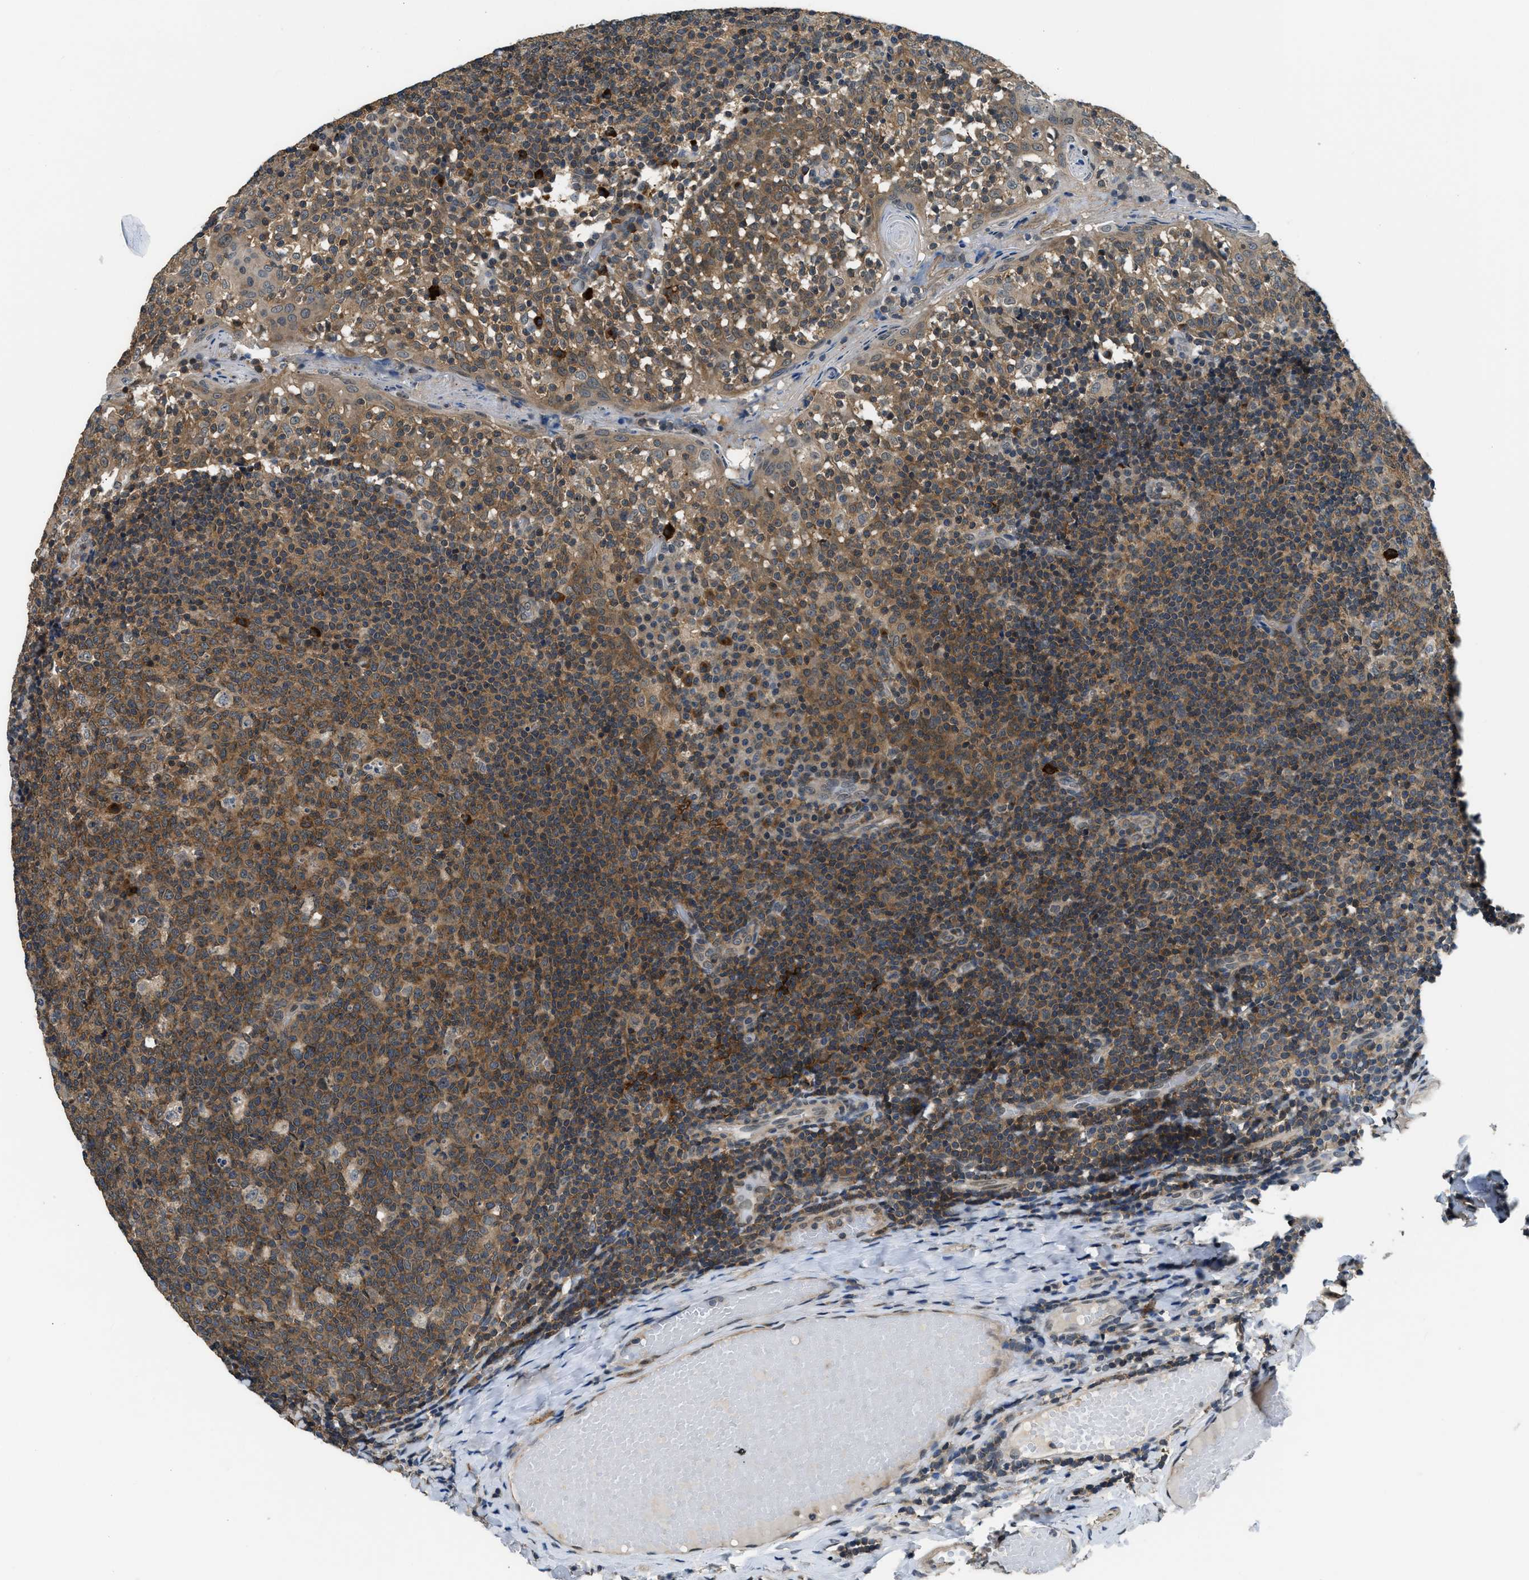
{"staining": {"intensity": "moderate", "quantity": ">75%", "location": "cytoplasmic/membranous"}, "tissue": "tonsil", "cell_type": "Germinal center cells", "image_type": "normal", "snomed": [{"axis": "morphology", "description": "Normal tissue, NOS"}, {"axis": "topography", "description": "Tonsil"}], "caption": "An image of tonsil stained for a protein shows moderate cytoplasmic/membranous brown staining in germinal center cells.", "gene": "MTMR1", "patient": {"sex": "female", "age": 19}}